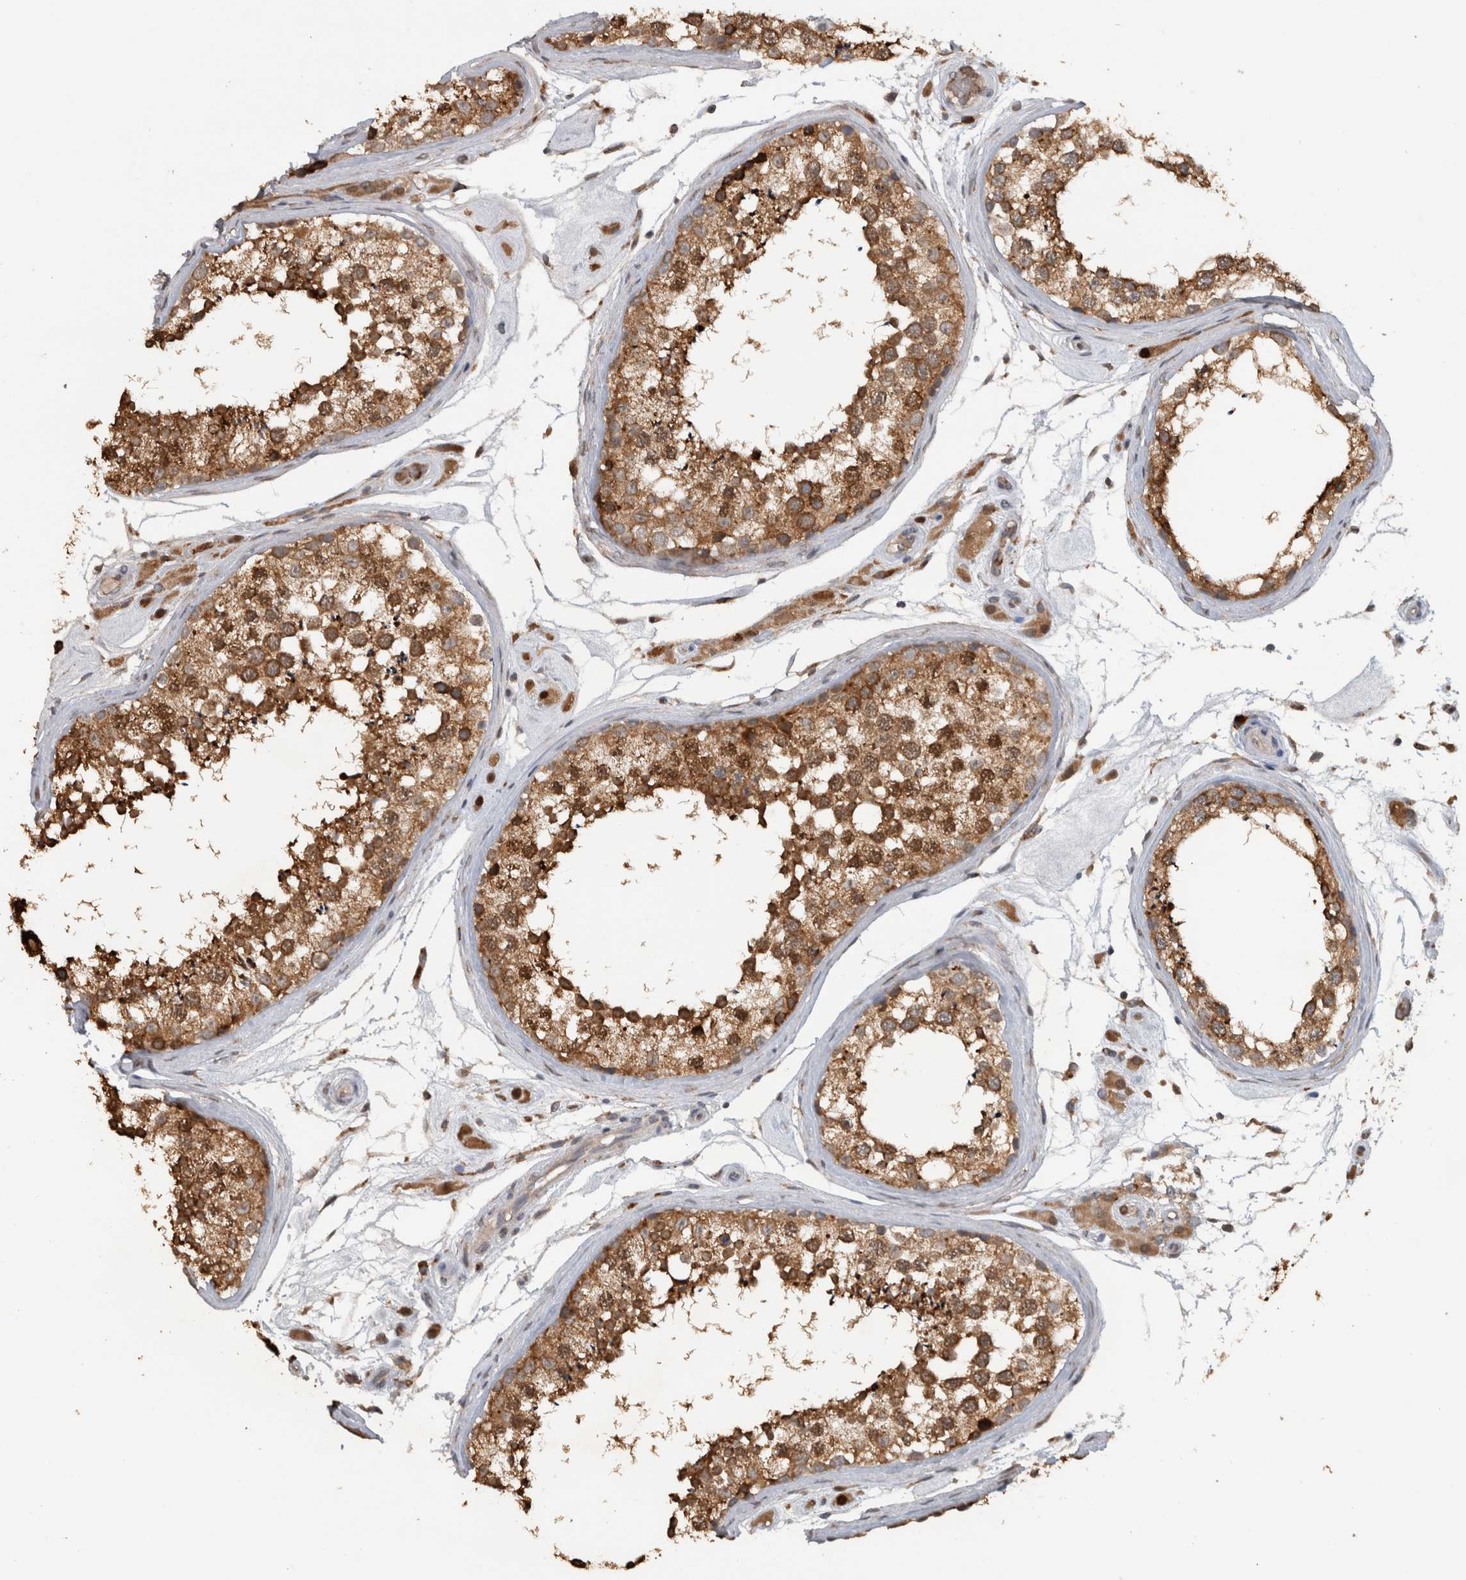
{"staining": {"intensity": "strong", "quantity": ">75%", "location": "cytoplasmic/membranous,nuclear"}, "tissue": "testis", "cell_type": "Cells in seminiferous ducts", "image_type": "normal", "snomed": [{"axis": "morphology", "description": "Normal tissue, NOS"}, {"axis": "topography", "description": "Testis"}], "caption": "Testis stained with IHC displays strong cytoplasmic/membranous,nuclear positivity in about >75% of cells in seminiferous ducts.", "gene": "ADGRL3", "patient": {"sex": "male", "age": 46}}